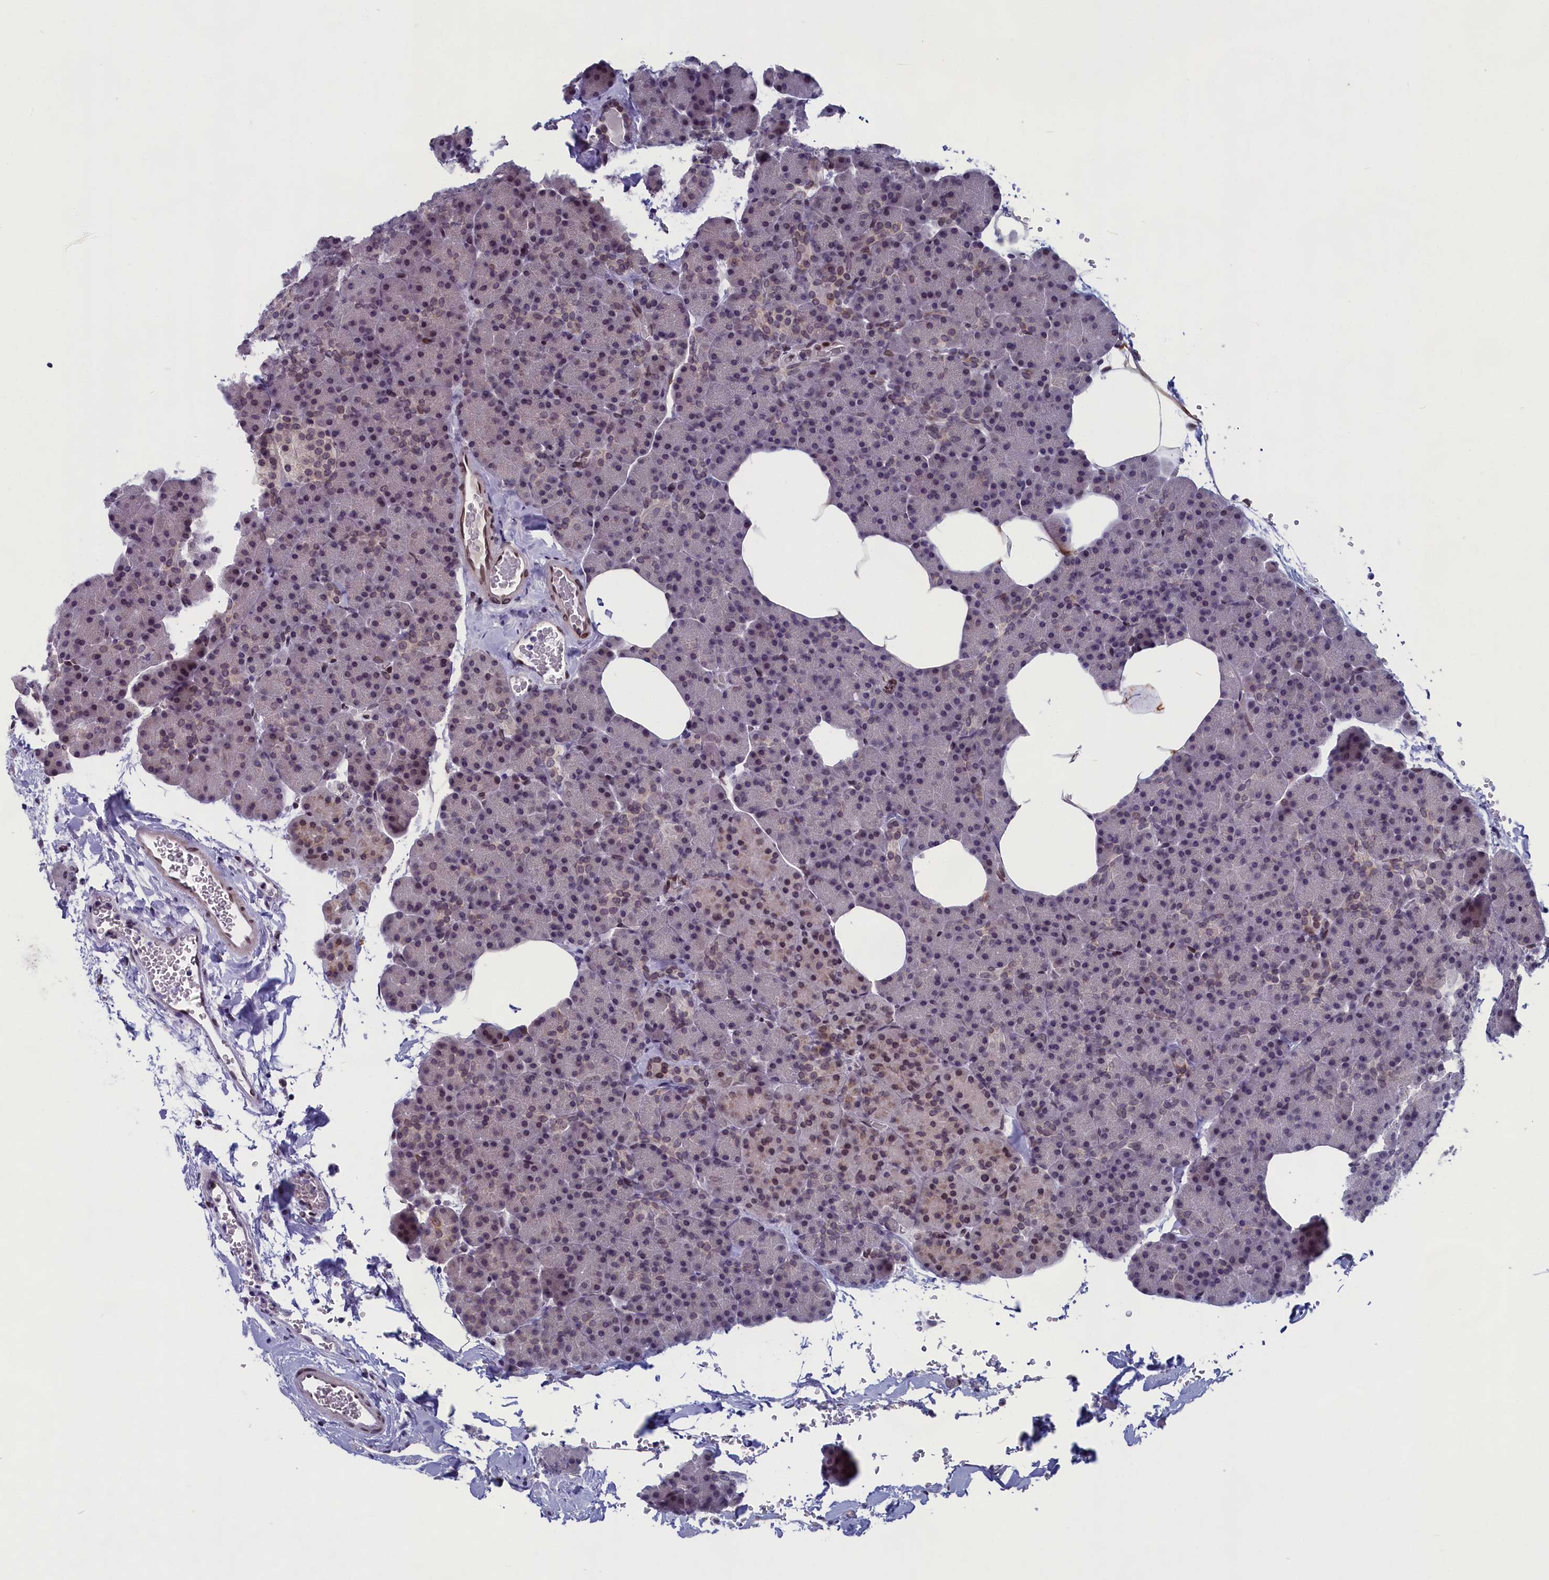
{"staining": {"intensity": "moderate", "quantity": "<25%", "location": "nuclear"}, "tissue": "pancreas", "cell_type": "Exocrine glandular cells", "image_type": "normal", "snomed": [{"axis": "morphology", "description": "Normal tissue, NOS"}, {"axis": "topography", "description": "Pancreas"}], "caption": "Immunohistochemical staining of unremarkable pancreas displays moderate nuclear protein positivity in approximately <25% of exocrine glandular cells. (DAB IHC, brown staining for protein, blue staining for nuclei).", "gene": "GPSM1", "patient": {"sex": "female", "age": 35}}